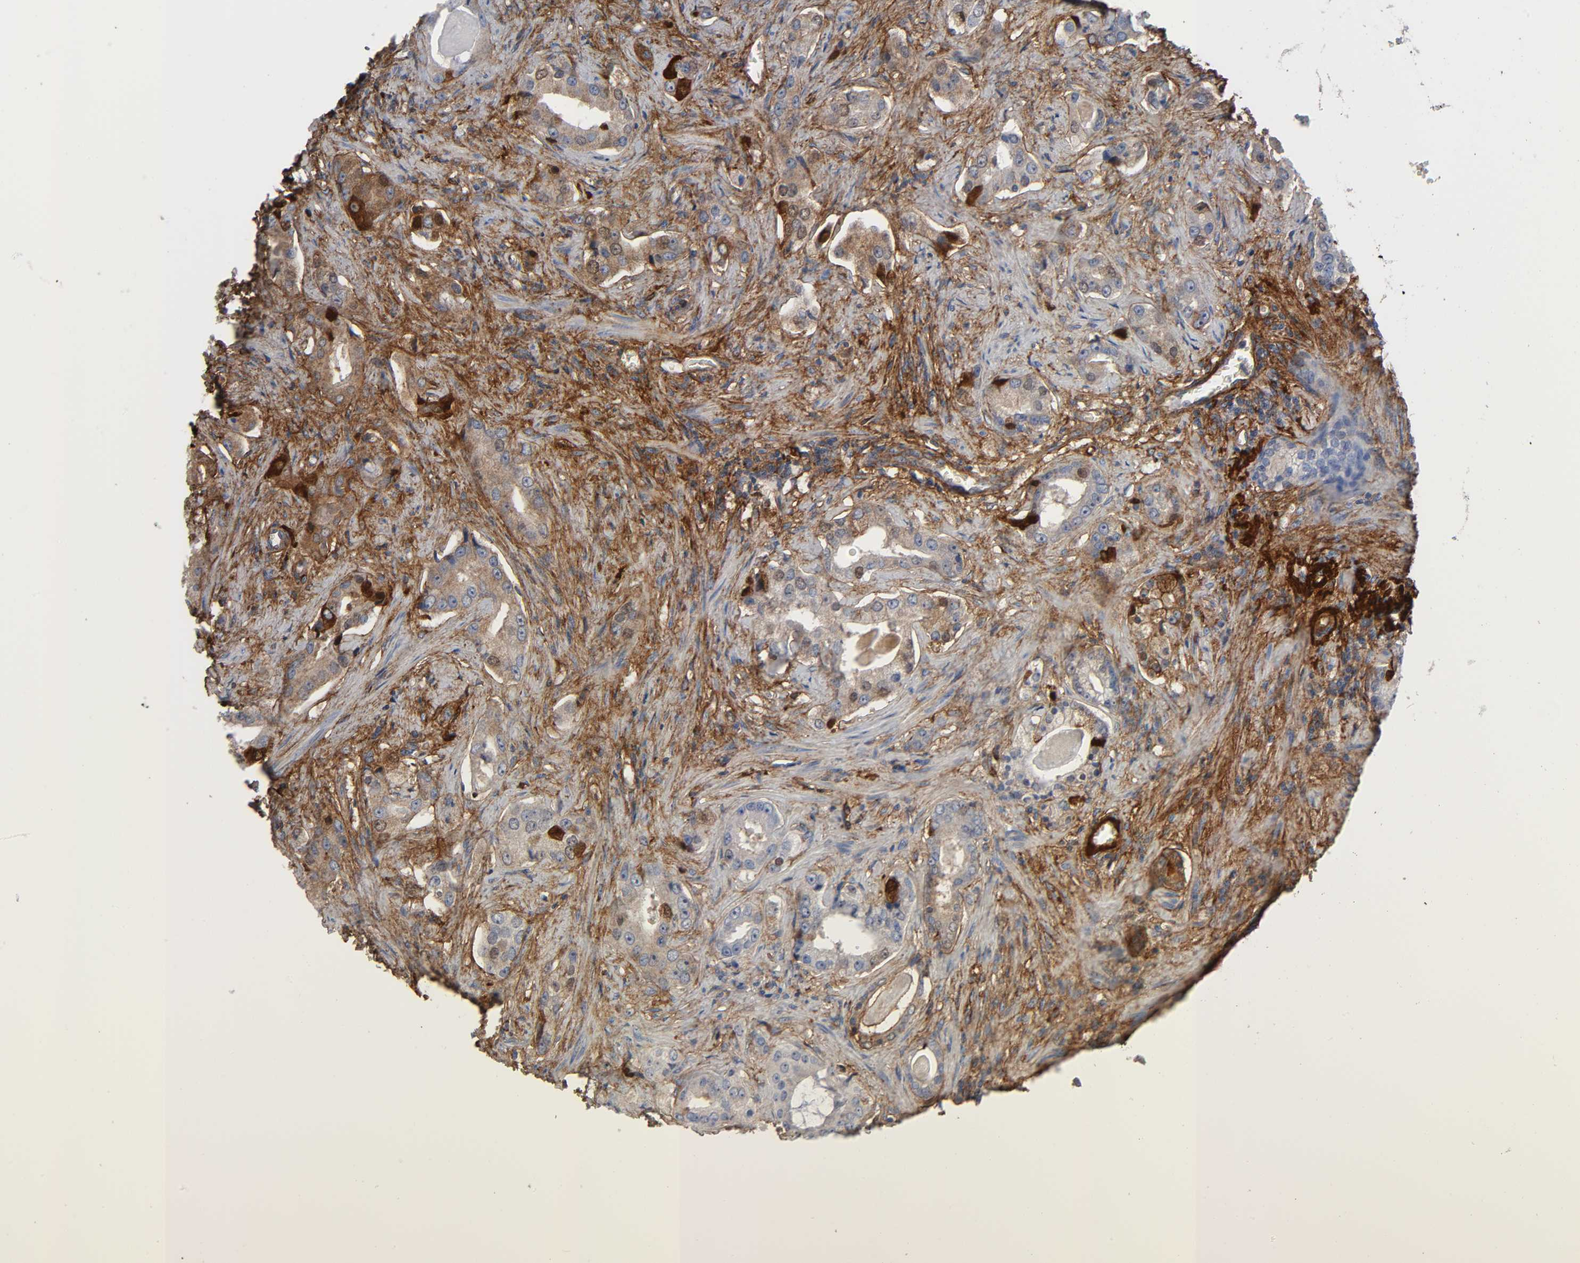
{"staining": {"intensity": "moderate", "quantity": "25%-75%", "location": "cytoplasmic/membranous"}, "tissue": "prostate cancer", "cell_type": "Tumor cells", "image_type": "cancer", "snomed": [{"axis": "morphology", "description": "Adenocarcinoma, Low grade"}, {"axis": "topography", "description": "Prostate"}], "caption": "Immunohistochemical staining of prostate cancer reveals medium levels of moderate cytoplasmic/membranous protein expression in approximately 25%-75% of tumor cells. (brown staining indicates protein expression, while blue staining denotes nuclei).", "gene": "FBLN1", "patient": {"sex": "male", "age": 59}}